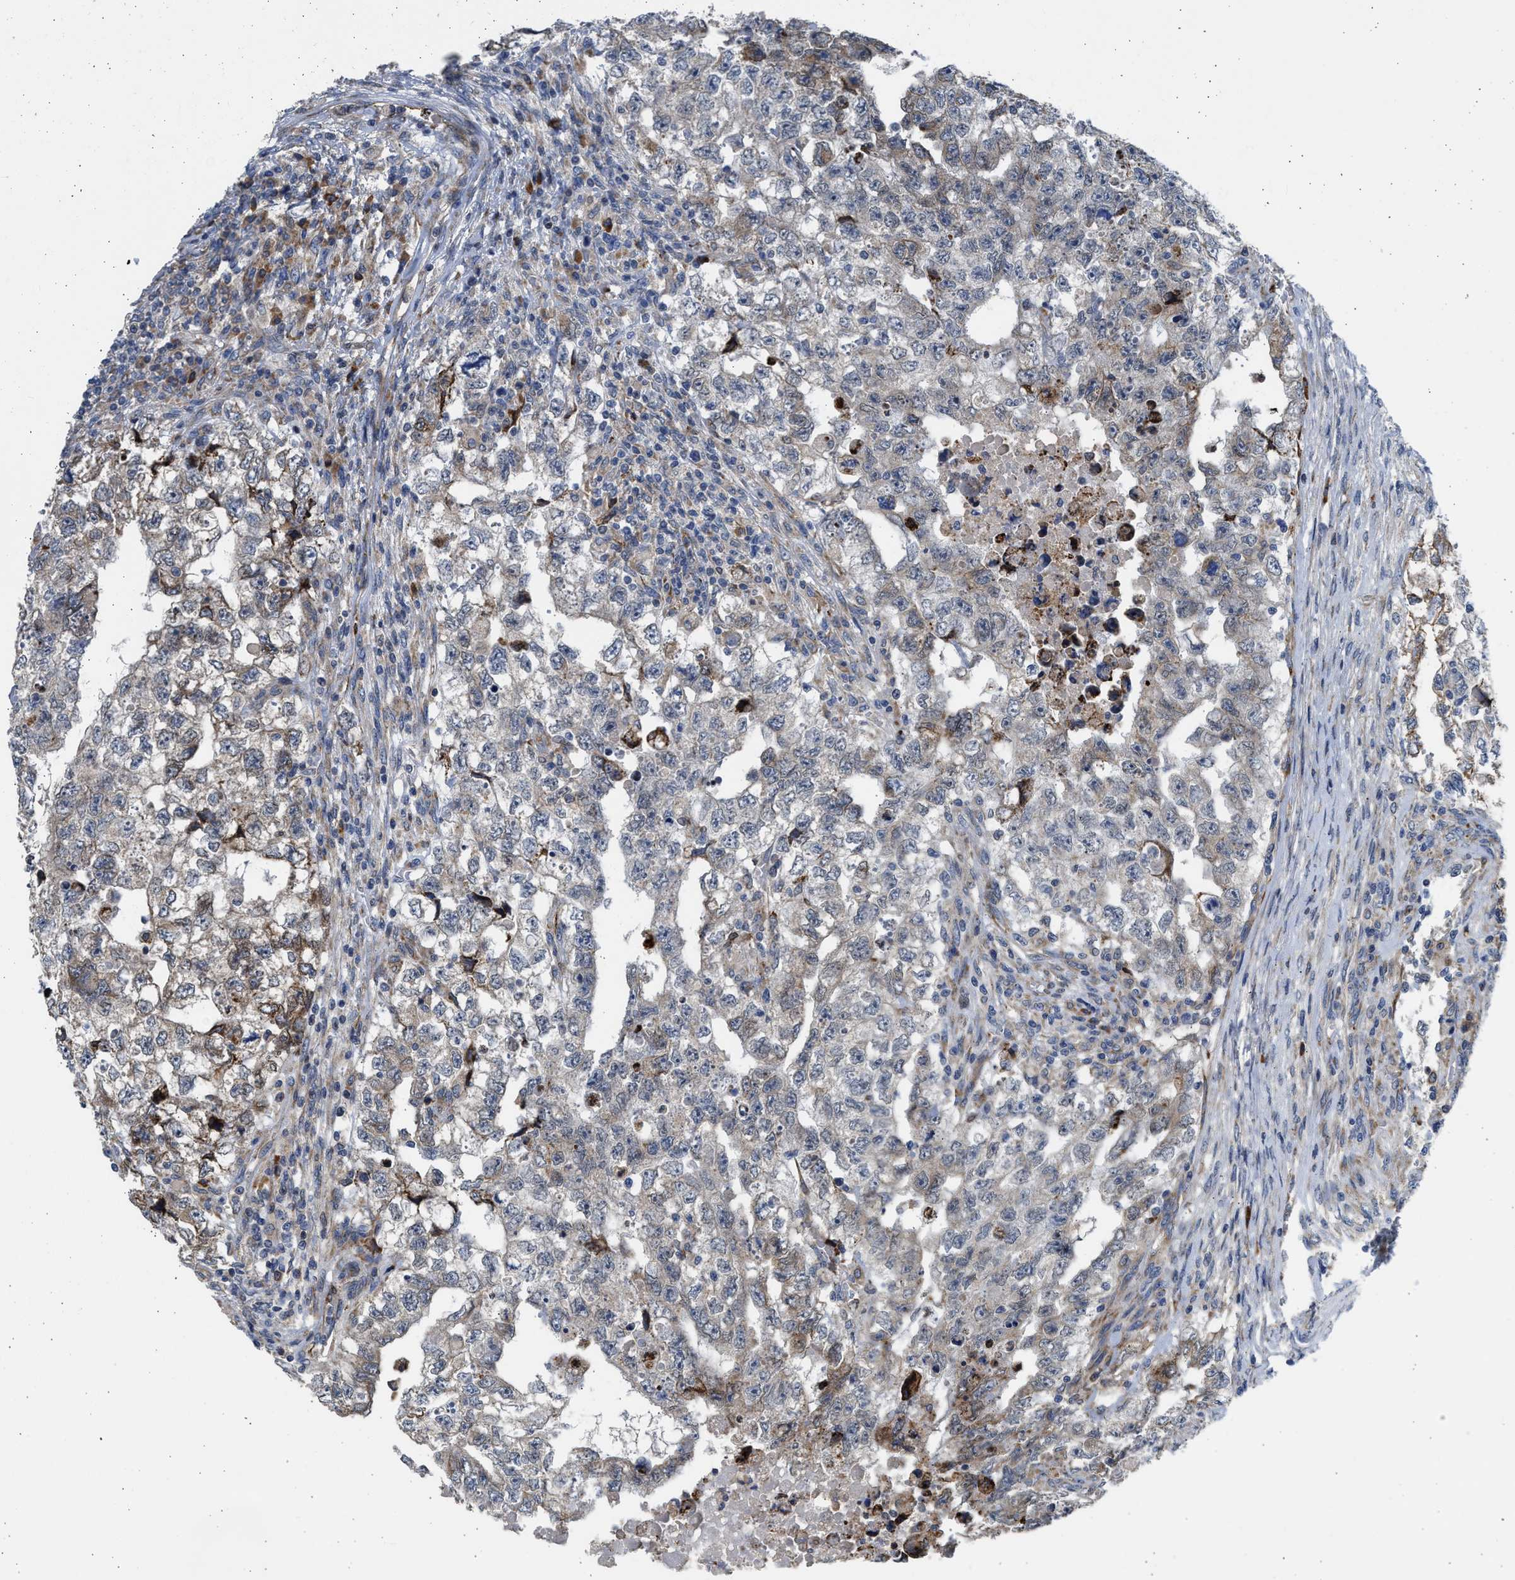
{"staining": {"intensity": "weak", "quantity": "<25%", "location": "cytoplasmic/membranous"}, "tissue": "testis cancer", "cell_type": "Tumor cells", "image_type": "cancer", "snomed": [{"axis": "morphology", "description": "Carcinoma, Embryonal, NOS"}, {"axis": "topography", "description": "Testis"}], "caption": "Immunohistochemistry (IHC) of human testis cancer demonstrates no staining in tumor cells.", "gene": "PLD2", "patient": {"sex": "male", "age": 36}}